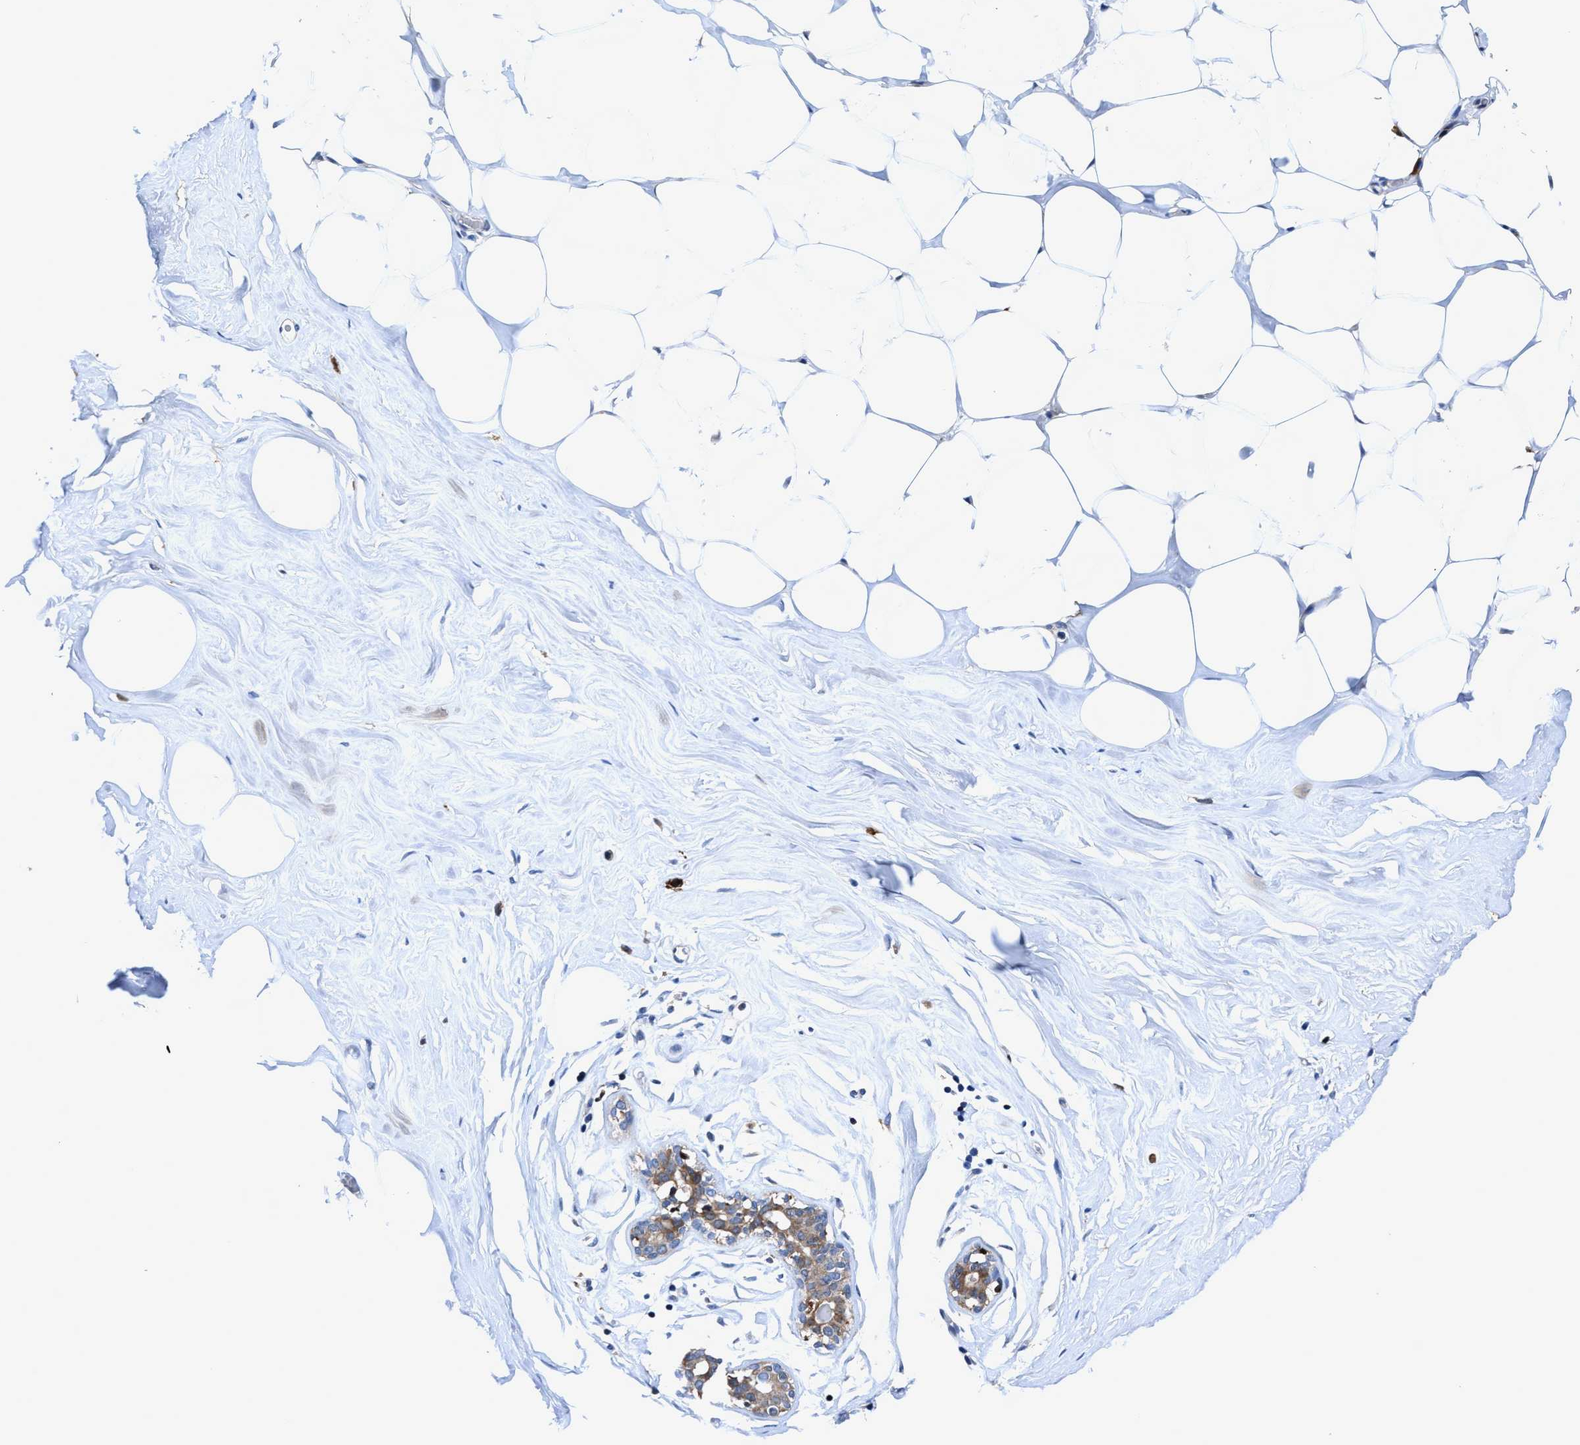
{"staining": {"intensity": "negative", "quantity": "none", "location": "none"}, "tissue": "adipose tissue", "cell_type": "Adipocytes", "image_type": "normal", "snomed": [{"axis": "morphology", "description": "Normal tissue, NOS"}, {"axis": "morphology", "description": "Fibrosis, NOS"}, {"axis": "topography", "description": "Breast"}, {"axis": "topography", "description": "Adipose tissue"}], "caption": "IHC of benign adipose tissue demonstrates no positivity in adipocytes.", "gene": "RGS10", "patient": {"sex": "female", "age": 39}}